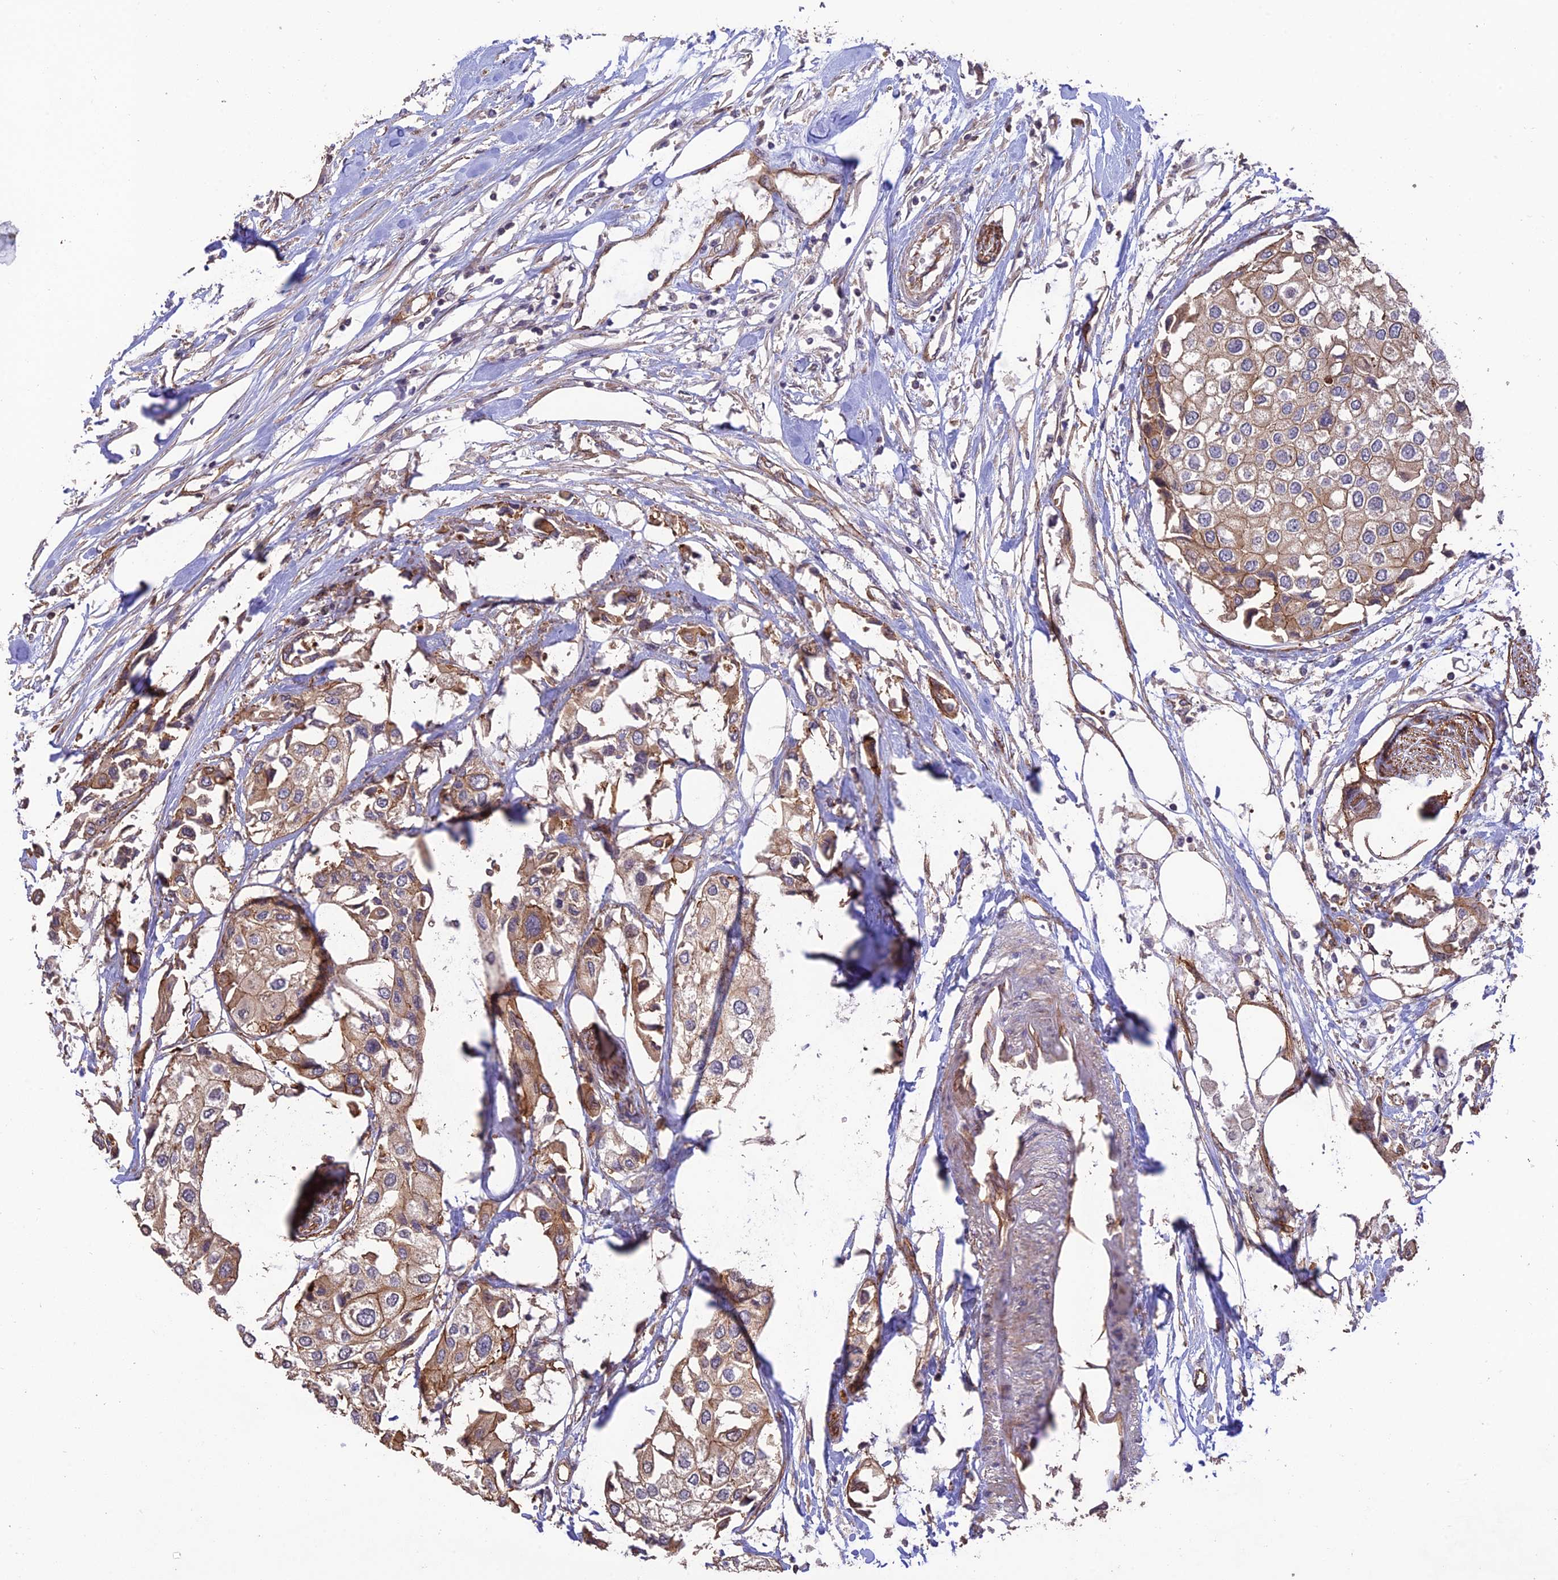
{"staining": {"intensity": "moderate", "quantity": ">75%", "location": "cytoplasmic/membranous"}, "tissue": "urothelial cancer", "cell_type": "Tumor cells", "image_type": "cancer", "snomed": [{"axis": "morphology", "description": "Urothelial carcinoma, High grade"}, {"axis": "topography", "description": "Urinary bladder"}], "caption": "There is medium levels of moderate cytoplasmic/membranous staining in tumor cells of urothelial cancer, as demonstrated by immunohistochemical staining (brown color).", "gene": "HOMER2", "patient": {"sex": "male", "age": 64}}